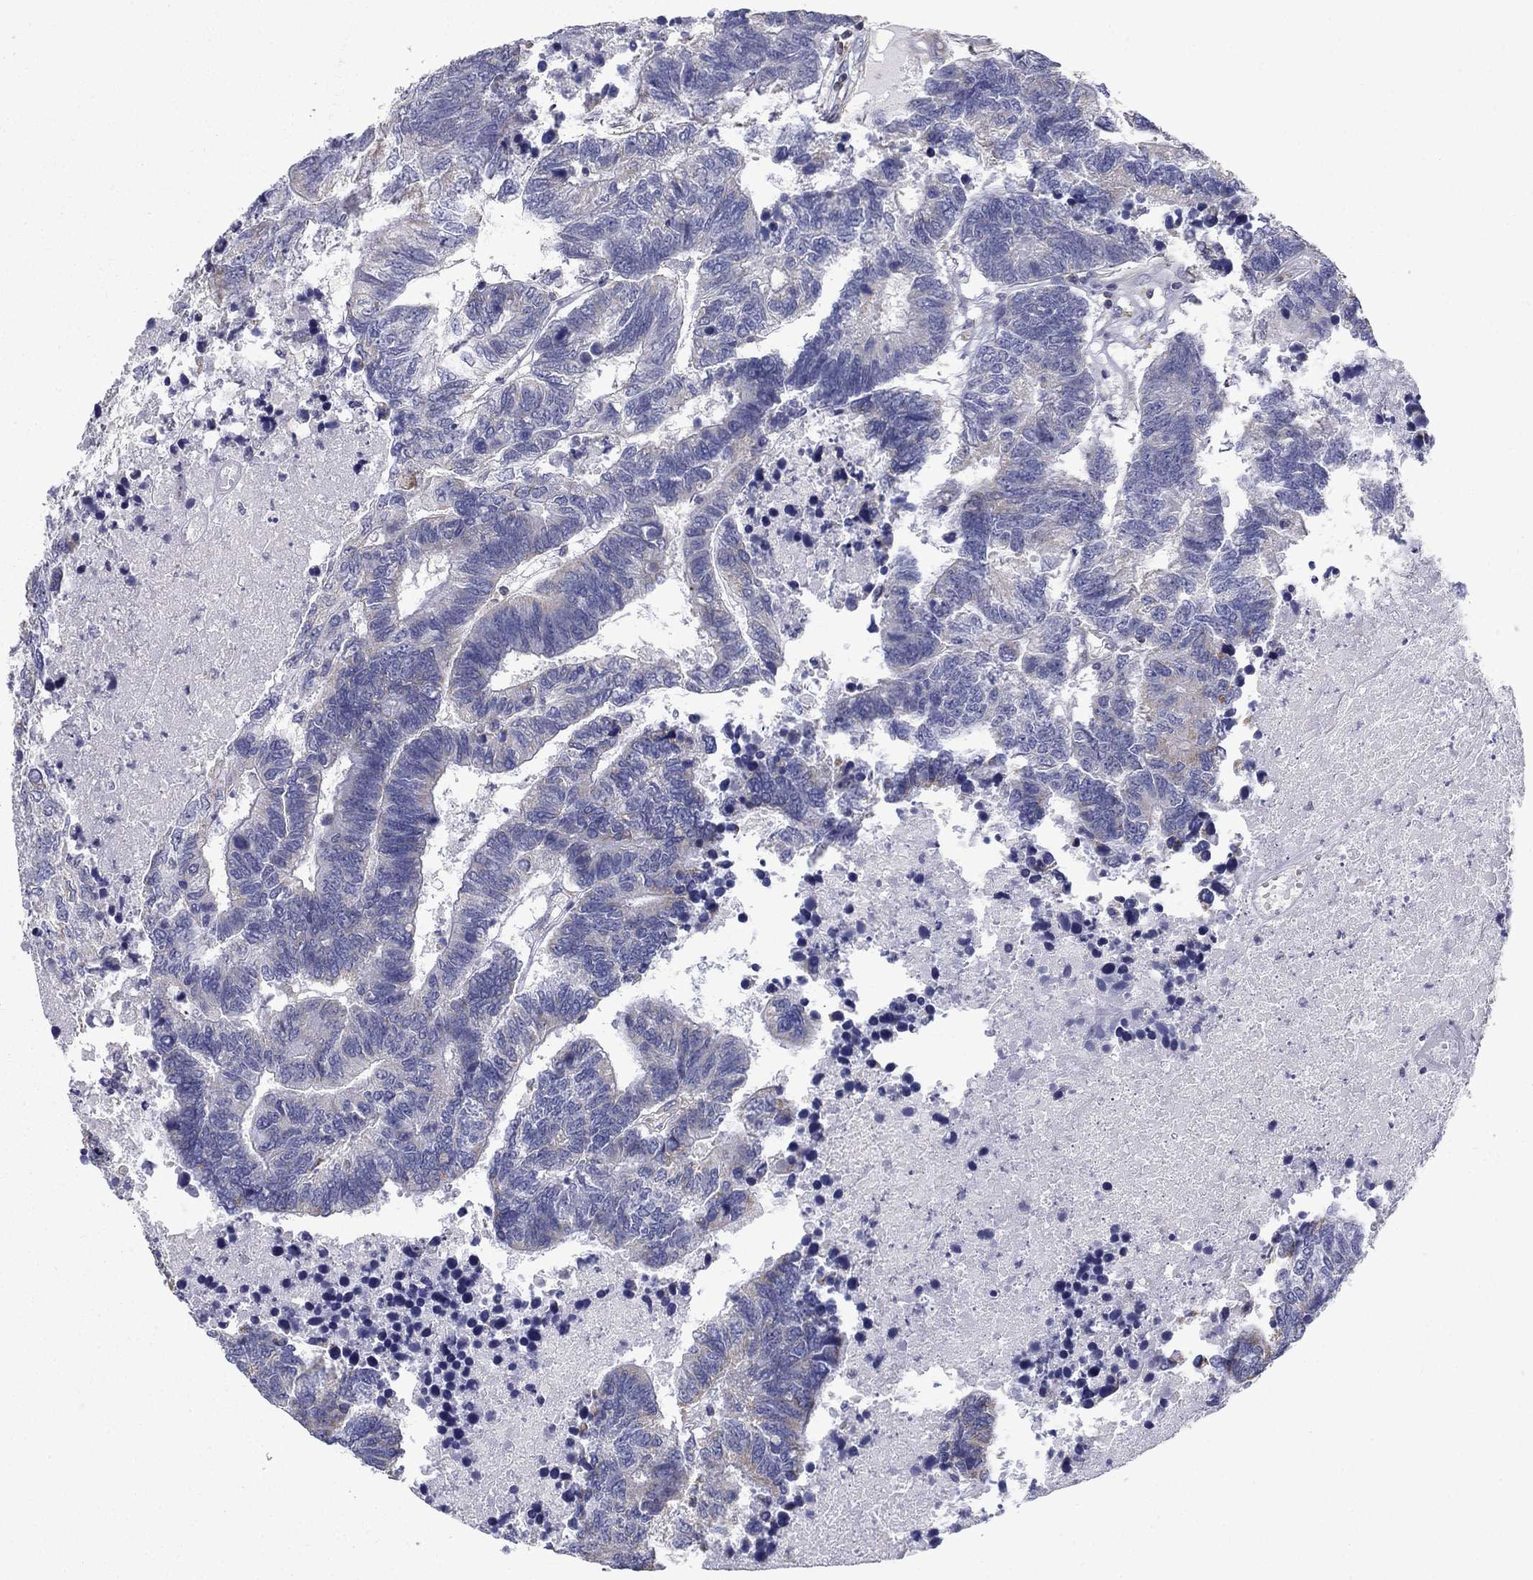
{"staining": {"intensity": "negative", "quantity": "none", "location": "none"}, "tissue": "colorectal cancer", "cell_type": "Tumor cells", "image_type": "cancer", "snomed": [{"axis": "morphology", "description": "Adenocarcinoma, NOS"}, {"axis": "topography", "description": "Colon"}], "caption": "There is no significant staining in tumor cells of colorectal cancer. The staining was performed using DAB to visualize the protein expression in brown, while the nuclei were stained in blue with hematoxylin (Magnification: 20x).", "gene": "NME5", "patient": {"sex": "female", "age": 48}}